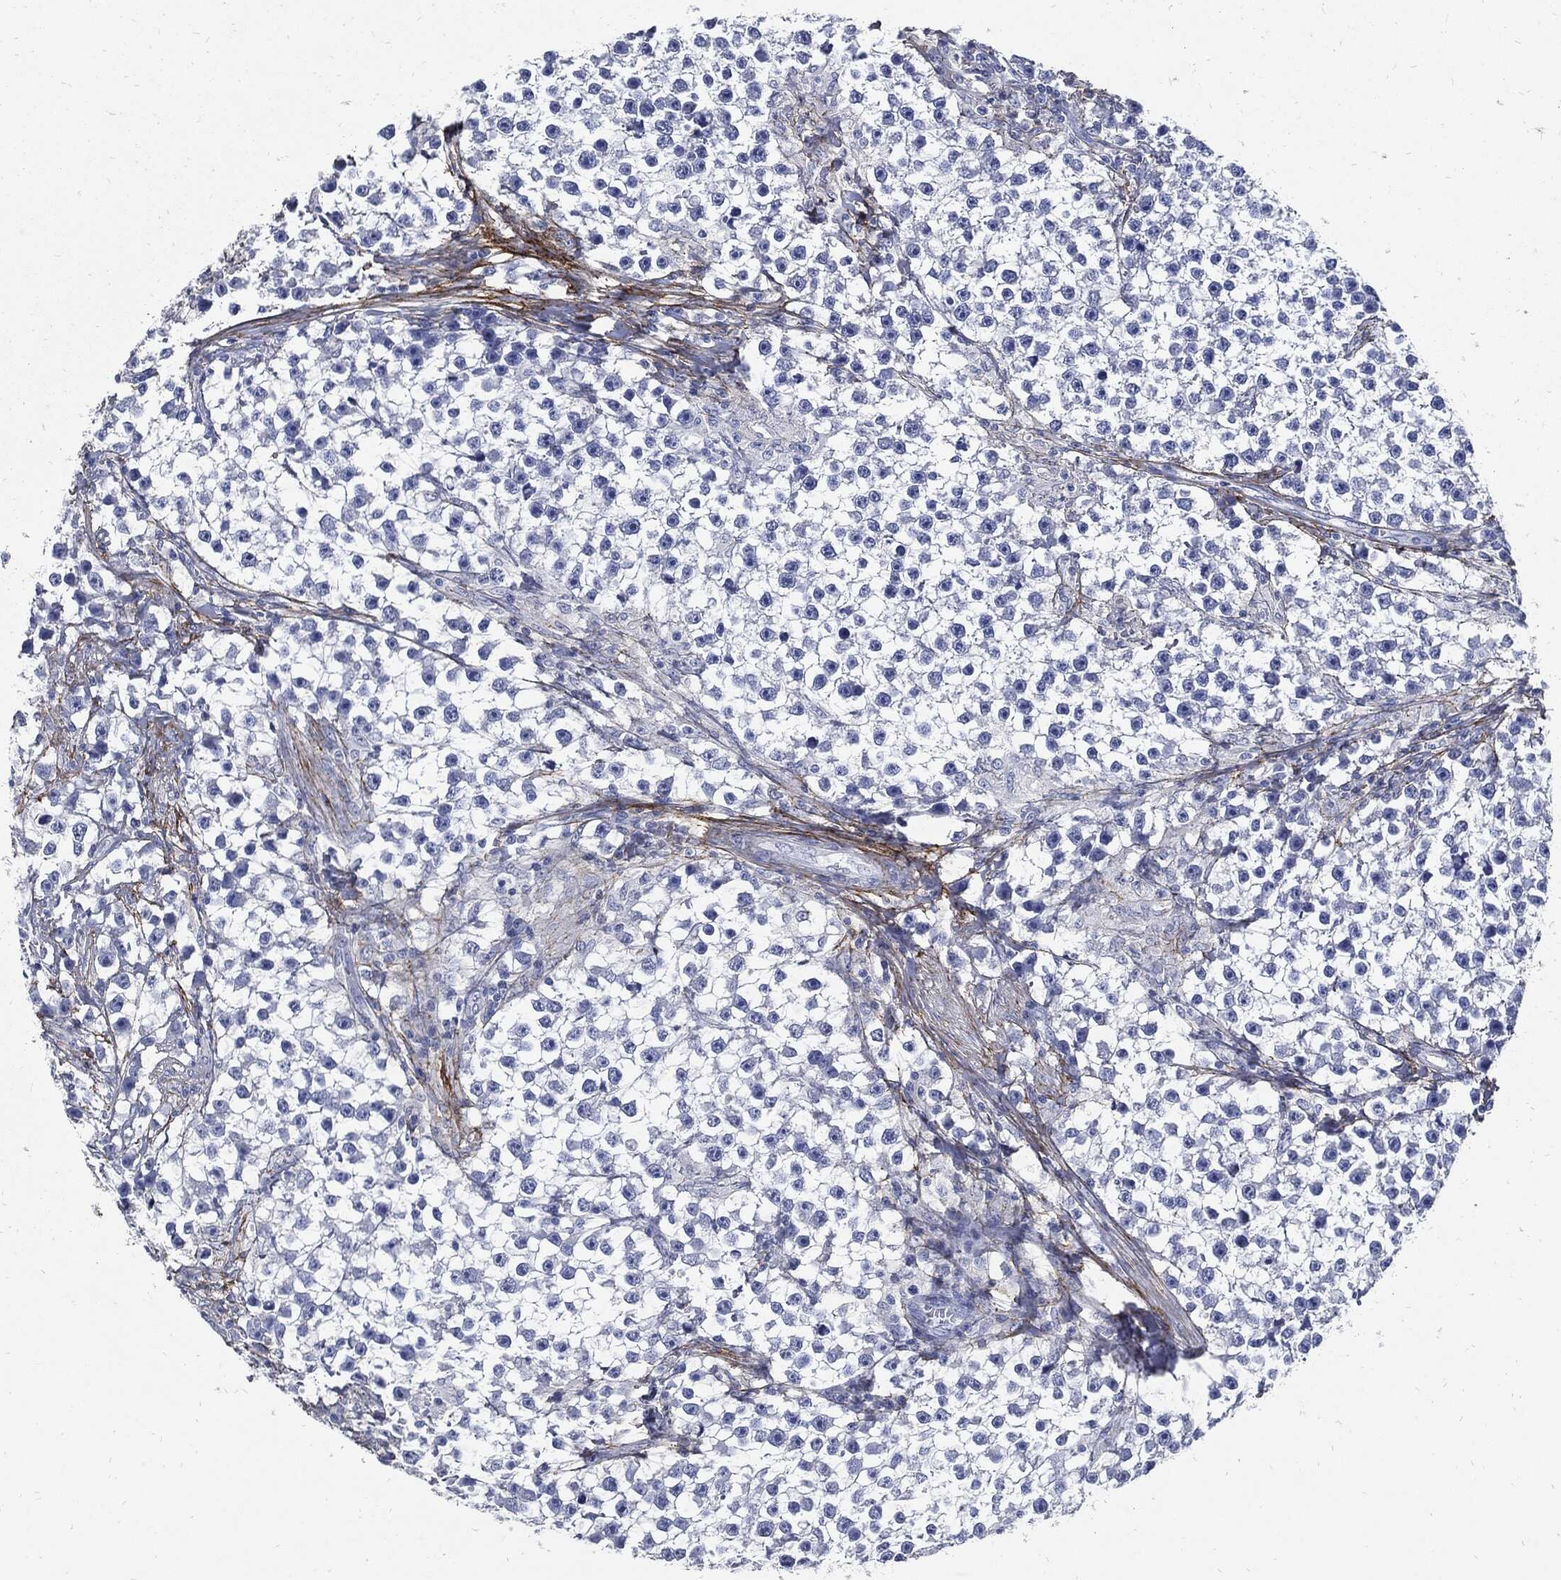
{"staining": {"intensity": "negative", "quantity": "none", "location": "none"}, "tissue": "testis cancer", "cell_type": "Tumor cells", "image_type": "cancer", "snomed": [{"axis": "morphology", "description": "Seminoma, NOS"}, {"axis": "topography", "description": "Testis"}], "caption": "High power microscopy image of an immunohistochemistry photomicrograph of seminoma (testis), revealing no significant staining in tumor cells. (Brightfield microscopy of DAB IHC at high magnification).", "gene": "FBN1", "patient": {"sex": "male", "age": 59}}